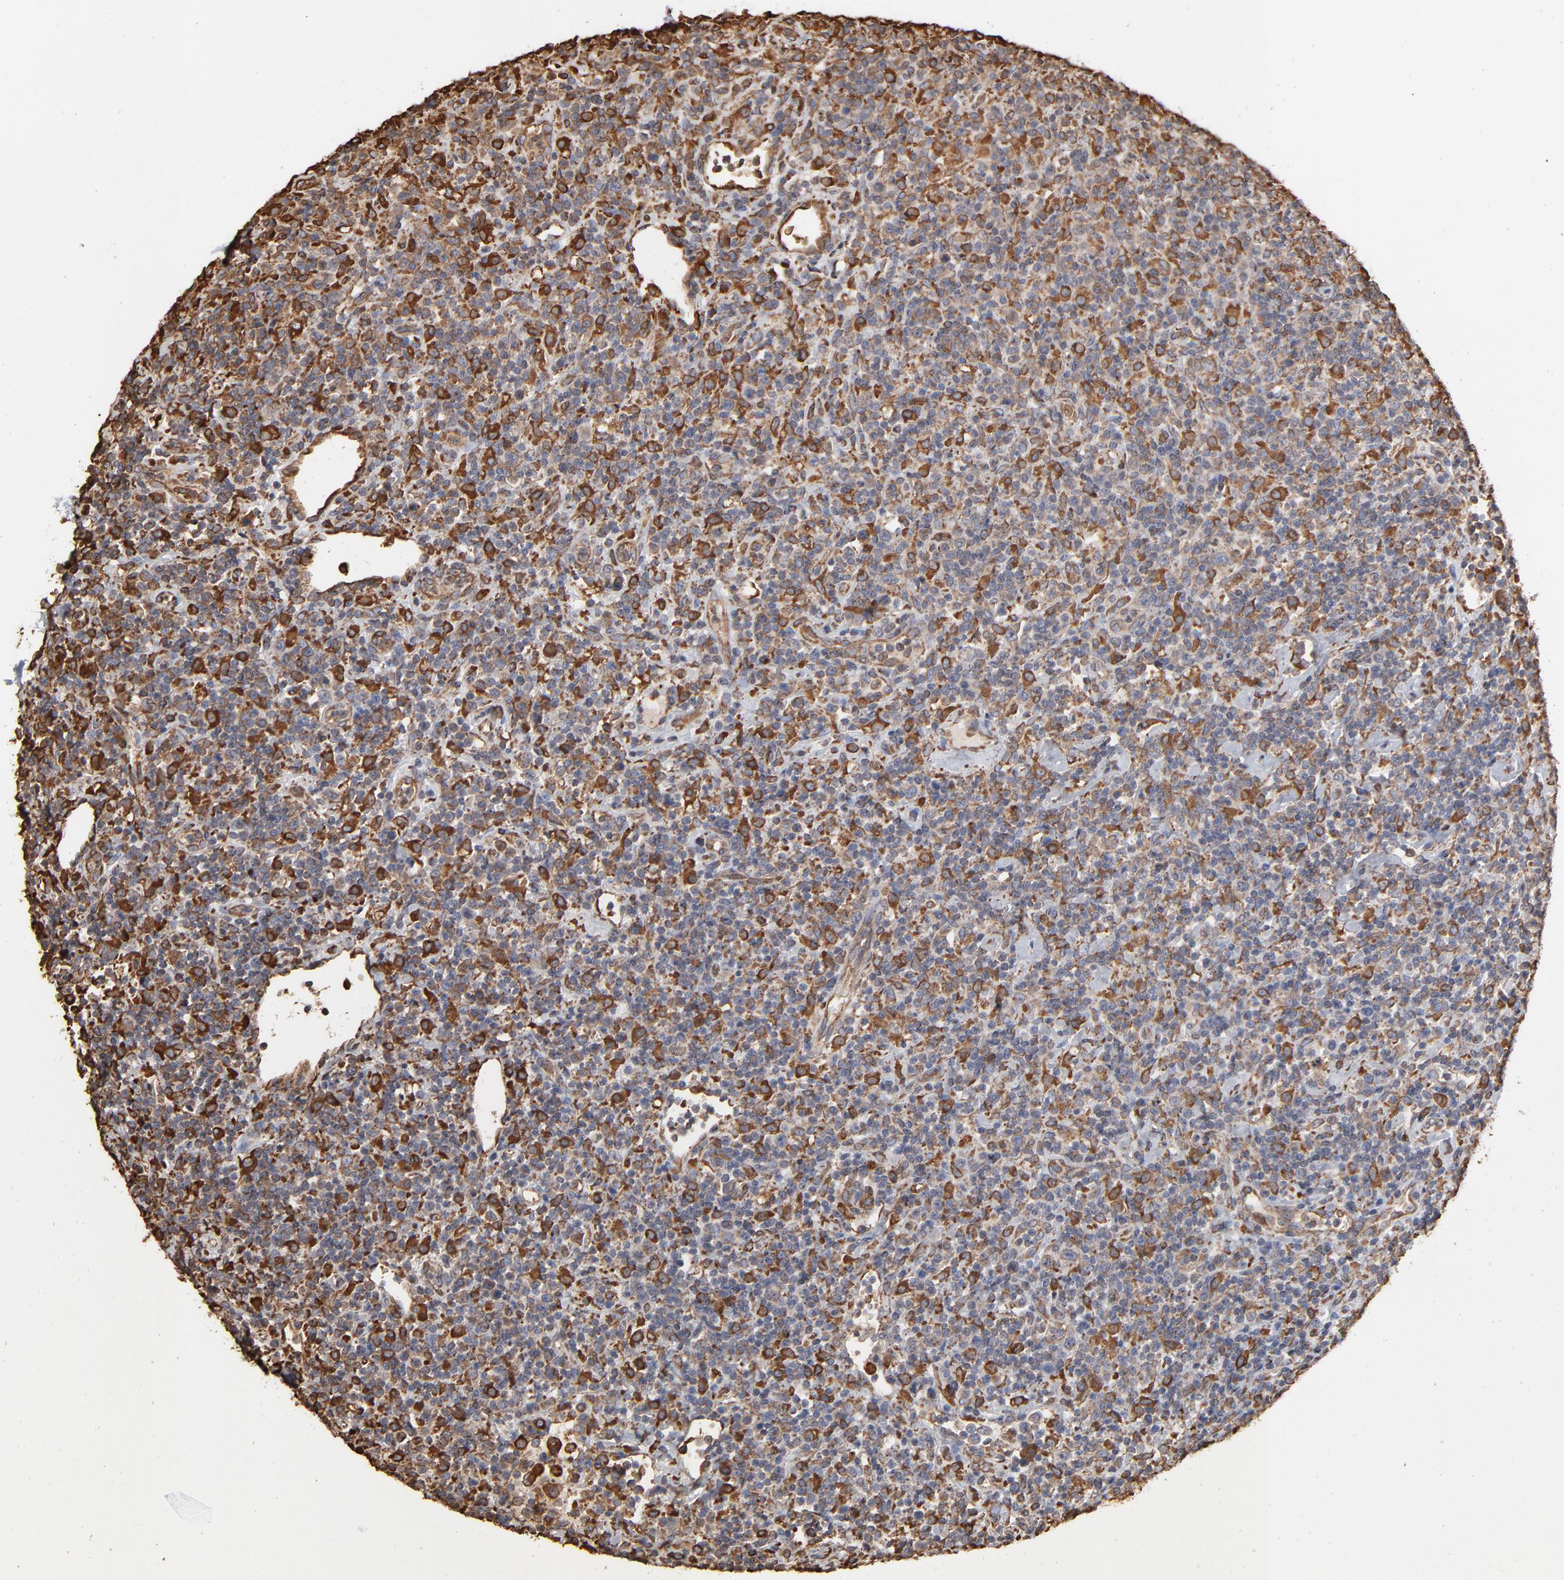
{"staining": {"intensity": "moderate", "quantity": "25%-75%", "location": "cytoplasmic/membranous"}, "tissue": "lymphoma", "cell_type": "Tumor cells", "image_type": "cancer", "snomed": [{"axis": "morphology", "description": "Hodgkin's disease, NOS"}, {"axis": "topography", "description": "Lymph node"}], "caption": "DAB (3,3'-diaminobenzidine) immunohistochemical staining of human Hodgkin's disease demonstrates moderate cytoplasmic/membranous protein staining in approximately 25%-75% of tumor cells. (DAB (3,3'-diaminobenzidine) = brown stain, brightfield microscopy at high magnification).", "gene": "PDIA3", "patient": {"sex": "male", "age": 65}}